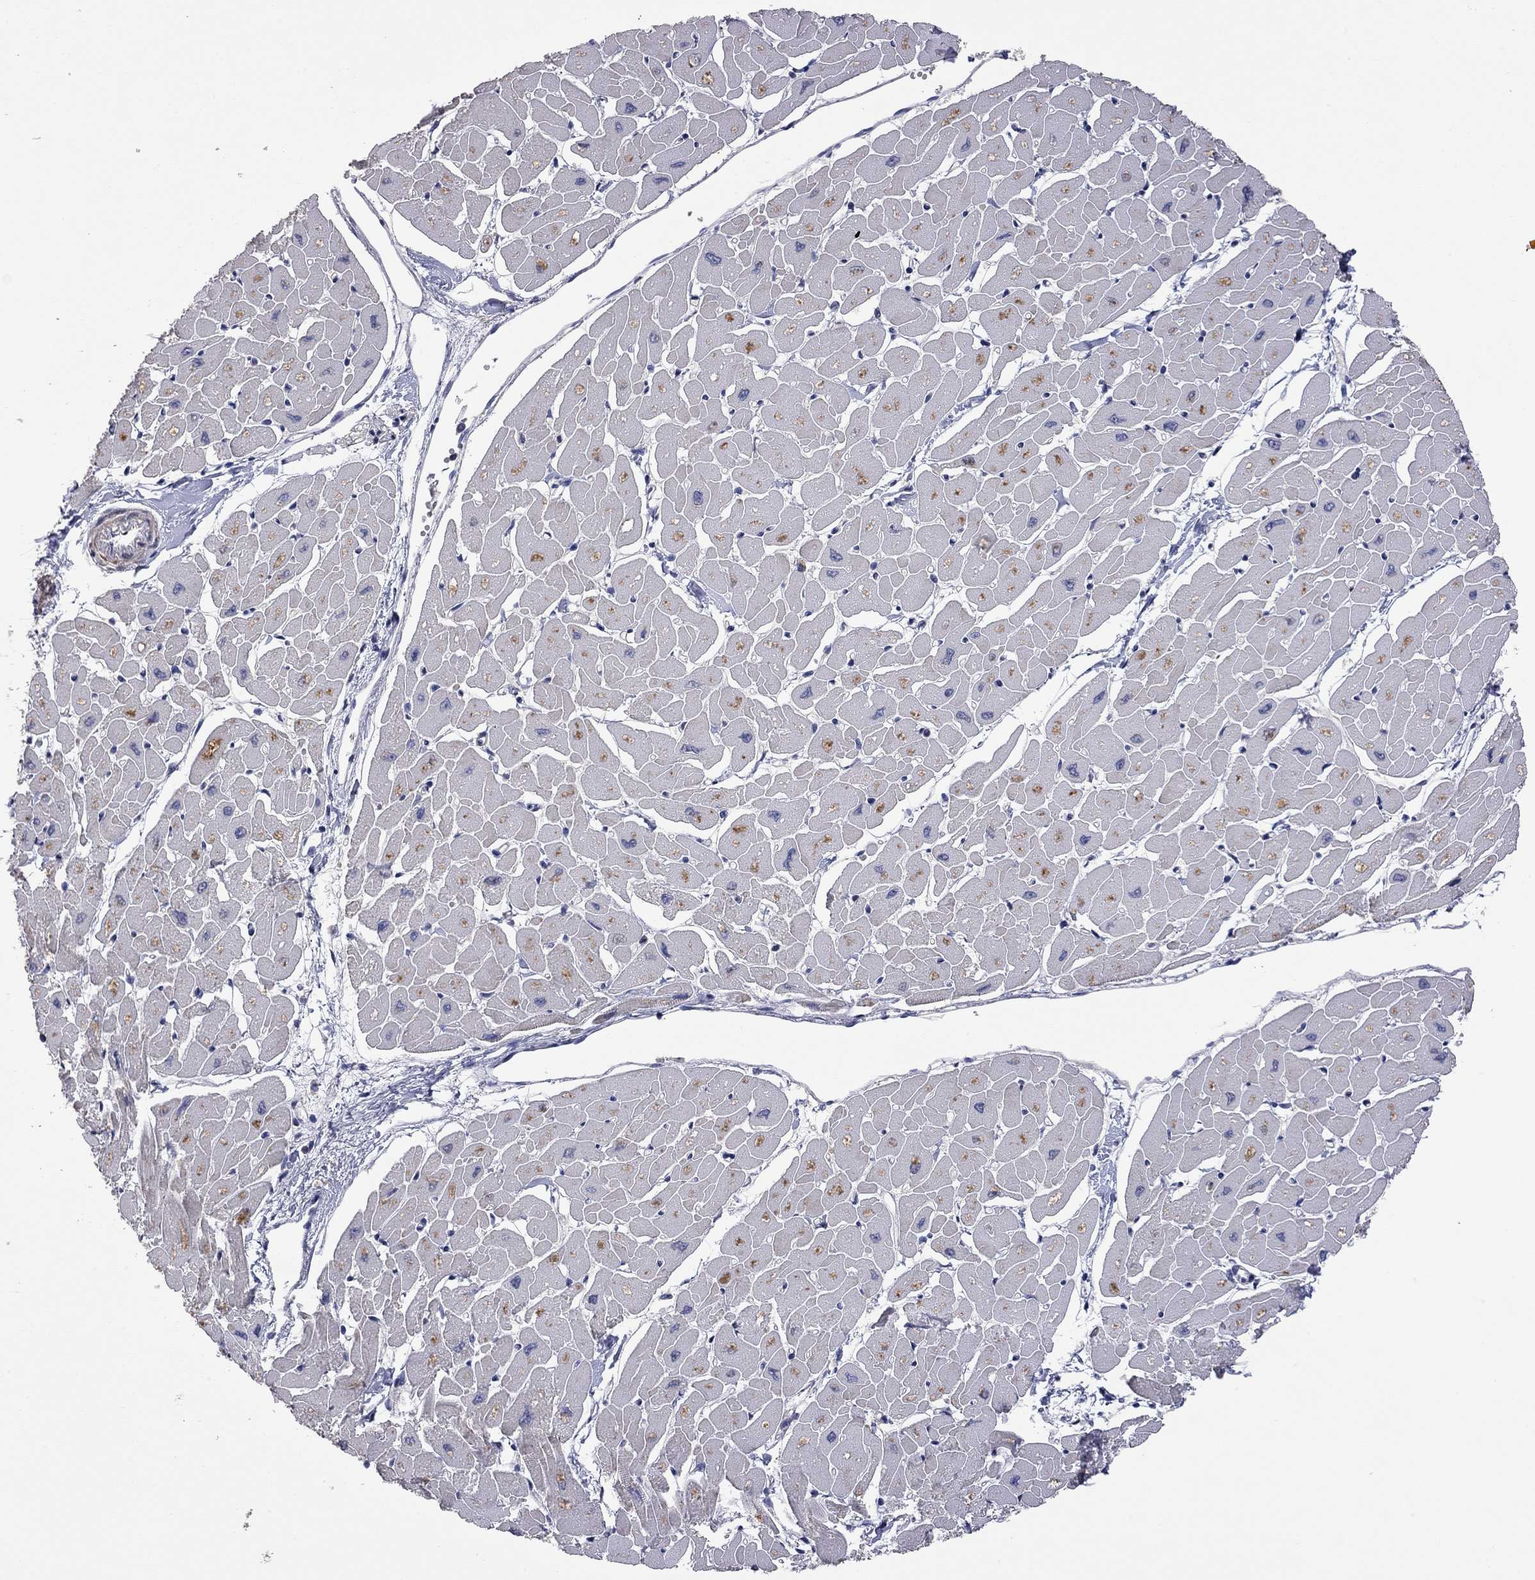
{"staining": {"intensity": "negative", "quantity": "none", "location": "none"}, "tissue": "heart muscle", "cell_type": "Cardiomyocytes", "image_type": "normal", "snomed": [{"axis": "morphology", "description": "Normal tissue, NOS"}, {"axis": "topography", "description": "Heart"}], "caption": "DAB immunohistochemical staining of benign heart muscle displays no significant staining in cardiomyocytes.", "gene": "FABP12", "patient": {"sex": "male", "age": 57}}